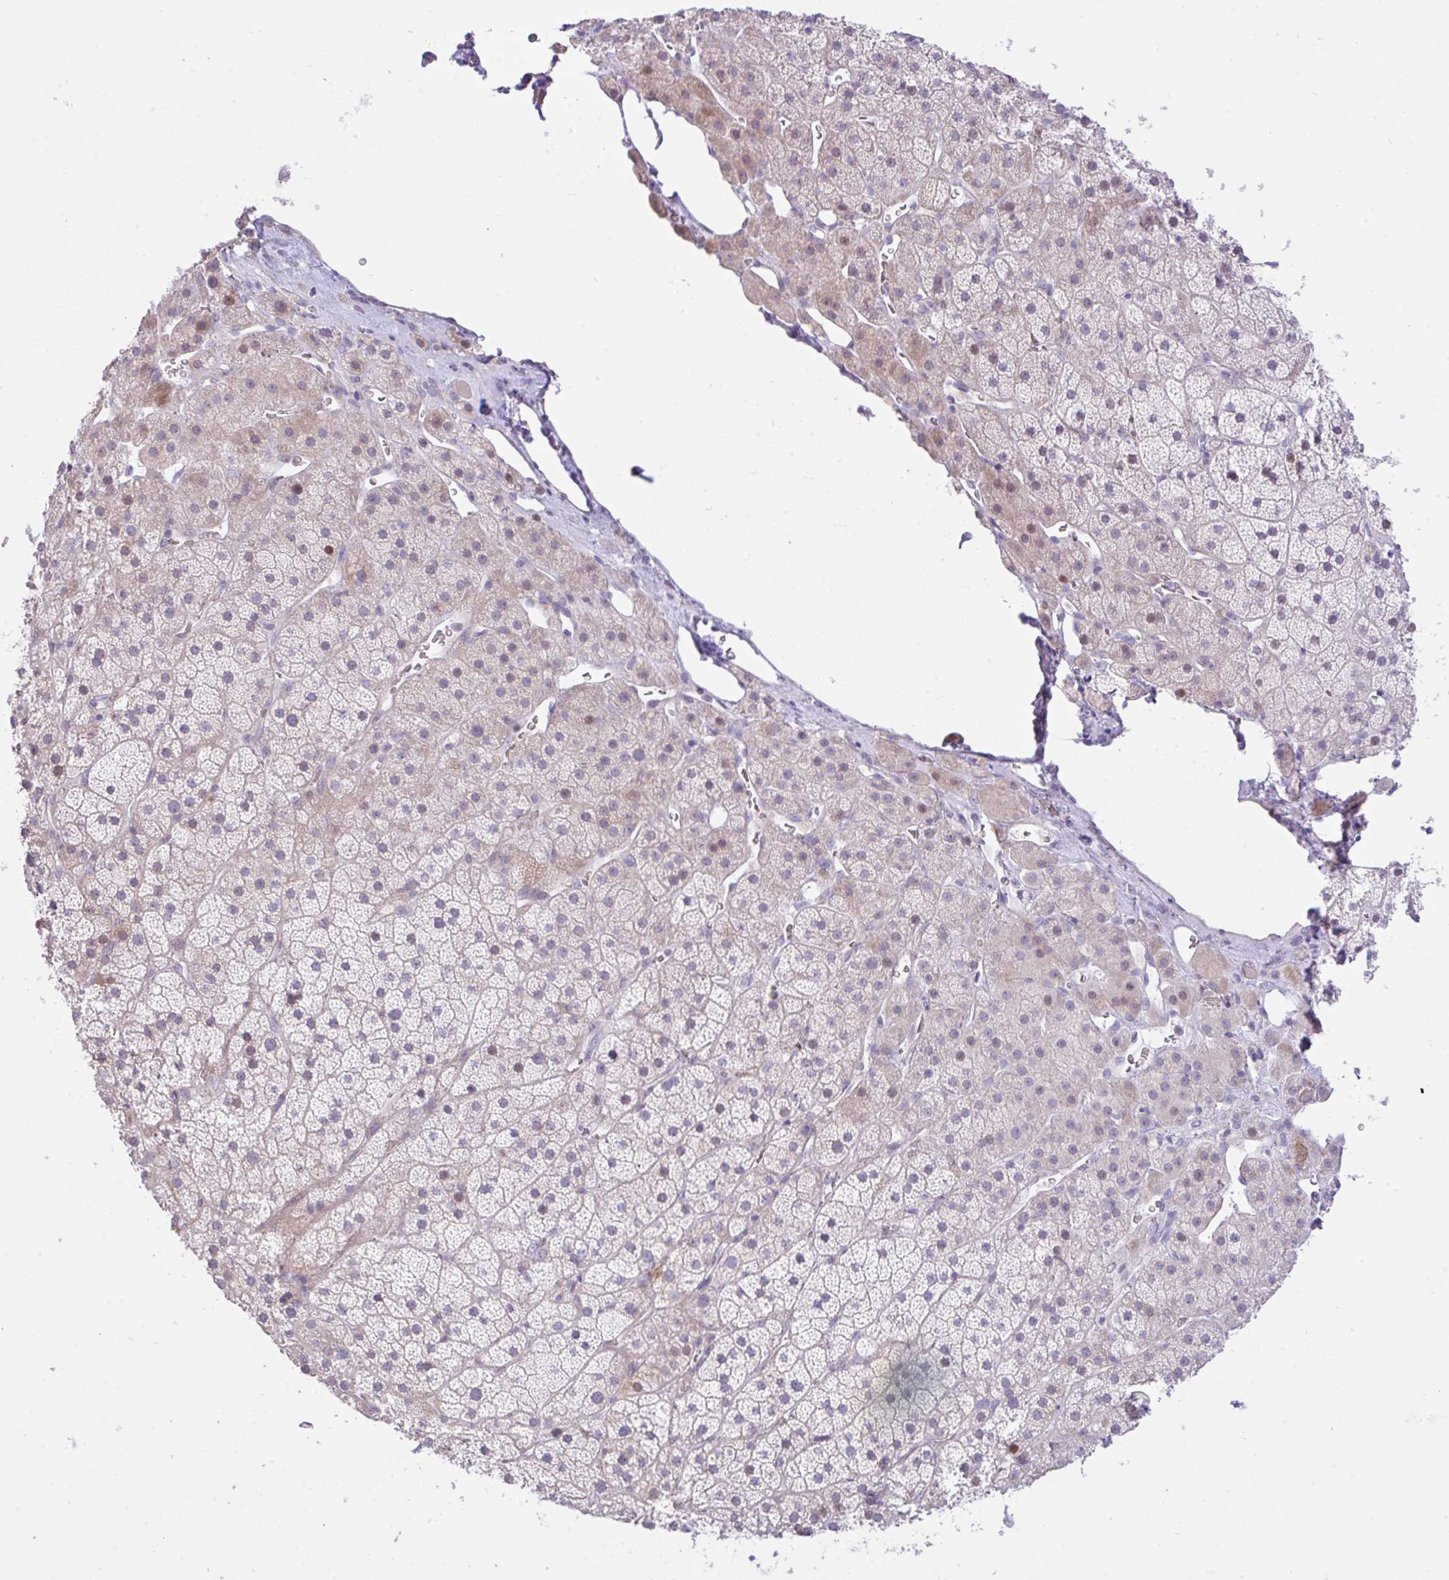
{"staining": {"intensity": "moderate", "quantity": "<25%", "location": "cytoplasmic/membranous"}, "tissue": "adrenal gland", "cell_type": "Glandular cells", "image_type": "normal", "snomed": [{"axis": "morphology", "description": "Normal tissue, NOS"}, {"axis": "topography", "description": "Adrenal gland"}], "caption": "This histopathology image exhibits unremarkable adrenal gland stained with IHC to label a protein in brown. The cytoplasmic/membranous of glandular cells show moderate positivity for the protein. Nuclei are counter-stained blue.", "gene": "EEF1A1", "patient": {"sex": "male", "age": 57}}